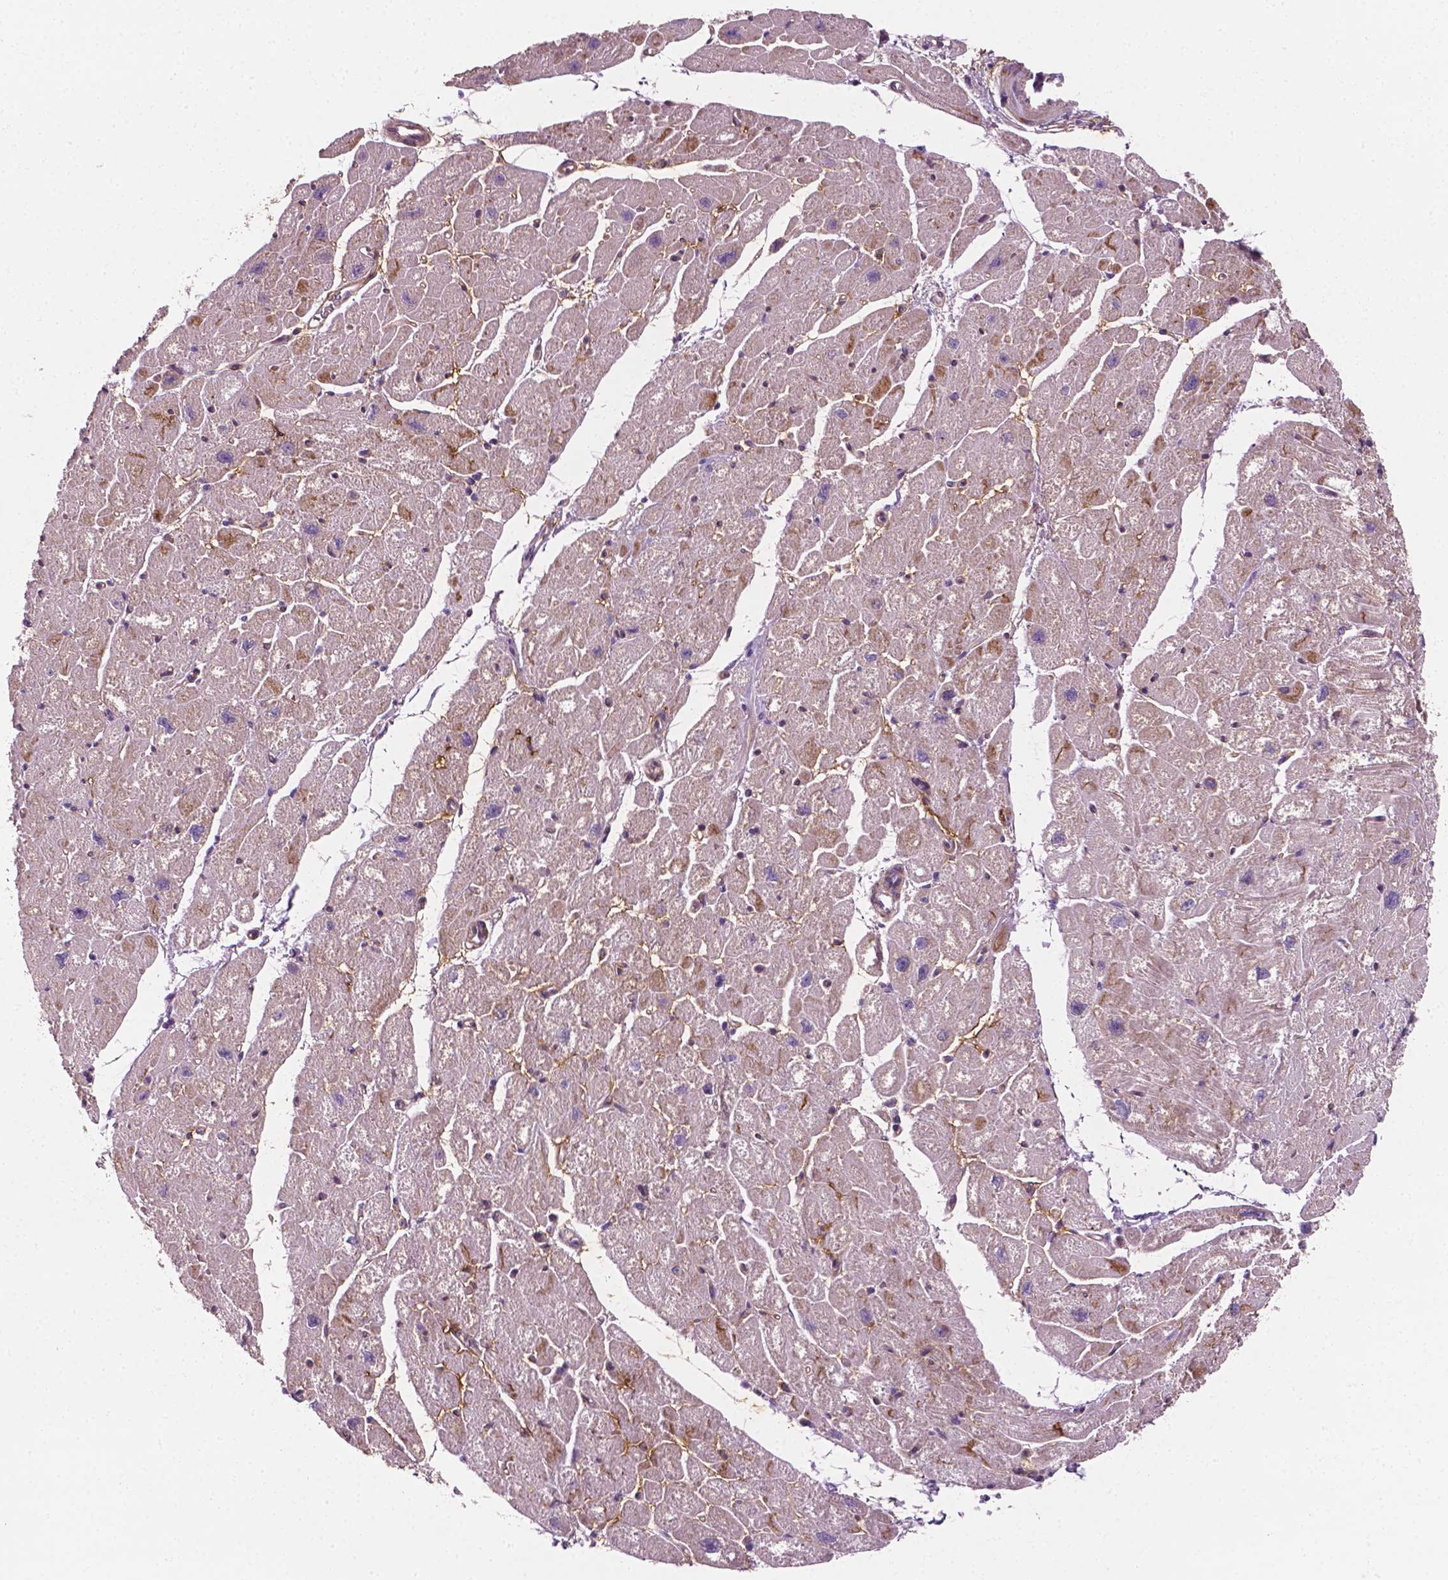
{"staining": {"intensity": "moderate", "quantity": "<25%", "location": "cytoplasmic/membranous"}, "tissue": "heart muscle", "cell_type": "Cardiomyocytes", "image_type": "normal", "snomed": [{"axis": "morphology", "description": "Normal tissue, NOS"}, {"axis": "topography", "description": "Heart"}], "caption": "This image demonstrates benign heart muscle stained with immunohistochemistry to label a protein in brown. The cytoplasmic/membranous of cardiomyocytes show moderate positivity for the protein. Nuclei are counter-stained blue.", "gene": "PTX3", "patient": {"sex": "male", "age": 61}}